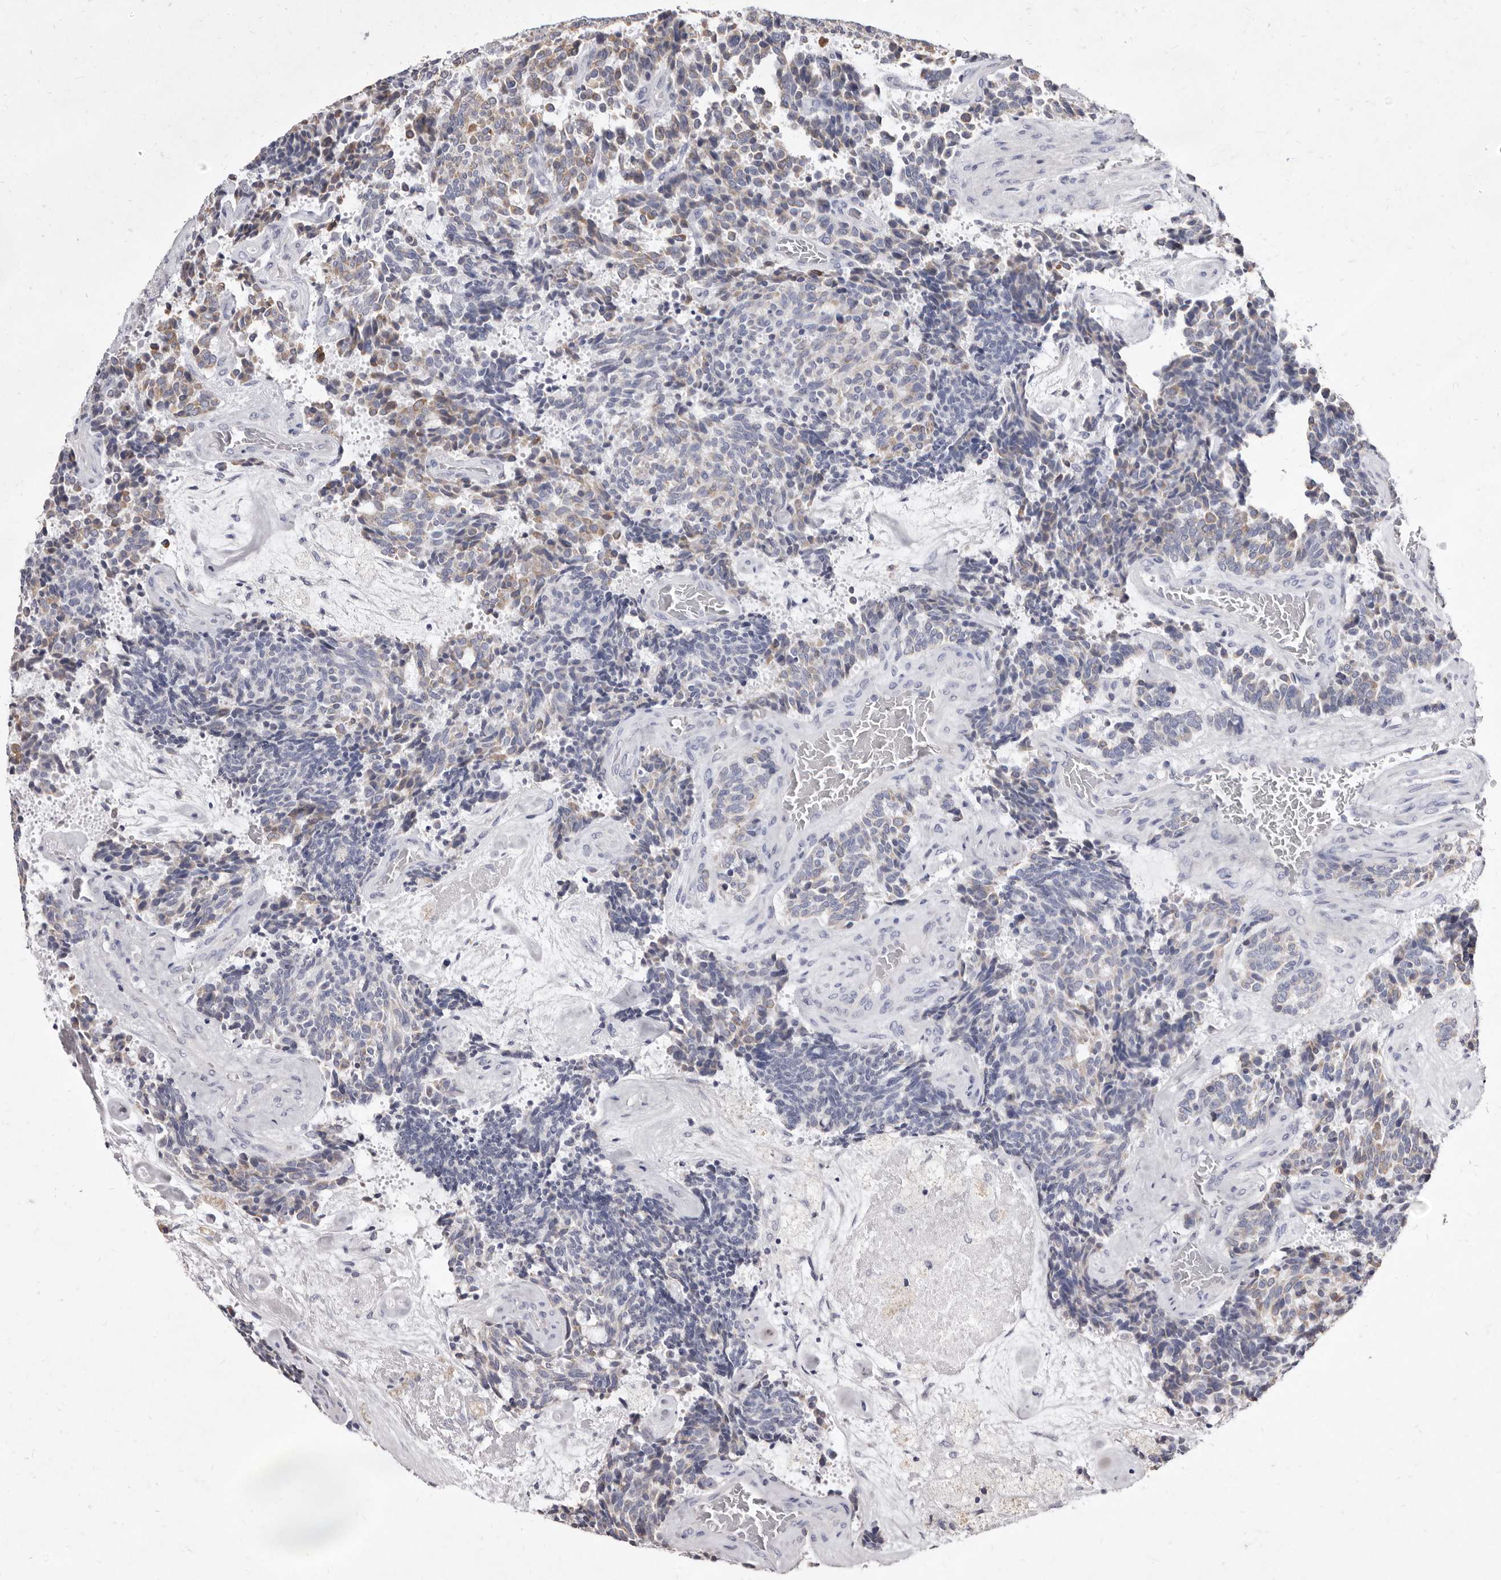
{"staining": {"intensity": "moderate", "quantity": "<25%", "location": "cytoplasmic/membranous"}, "tissue": "carcinoid", "cell_type": "Tumor cells", "image_type": "cancer", "snomed": [{"axis": "morphology", "description": "Carcinoid, malignant, NOS"}, {"axis": "topography", "description": "Pancreas"}], "caption": "A brown stain highlights moderate cytoplasmic/membranous expression of a protein in carcinoid tumor cells.", "gene": "CYP2E1", "patient": {"sex": "female", "age": 54}}